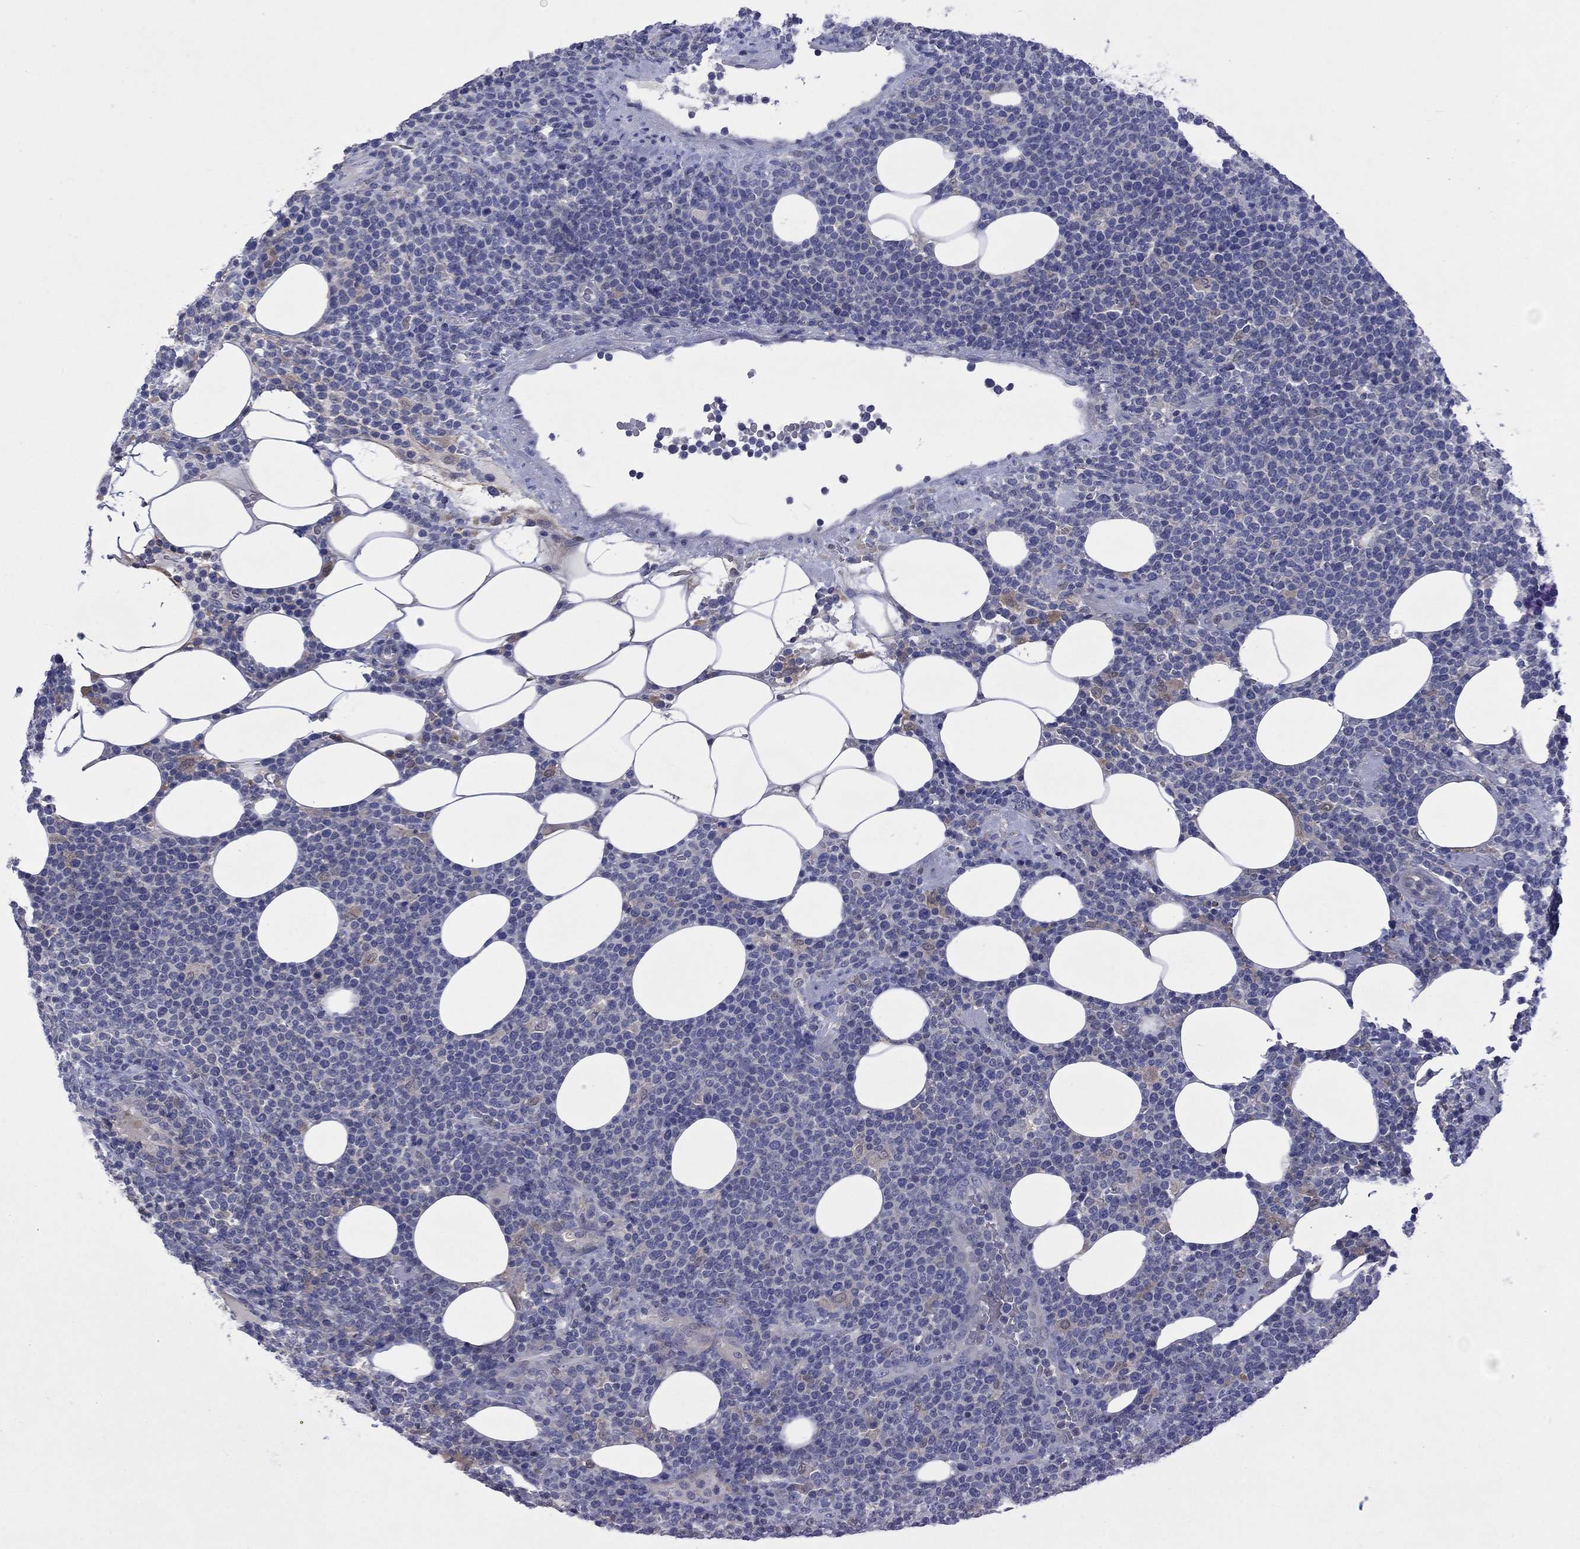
{"staining": {"intensity": "negative", "quantity": "none", "location": "none"}, "tissue": "lymphoma", "cell_type": "Tumor cells", "image_type": "cancer", "snomed": [{"axis": "morphology", "description": "Malignant lymphoma, non-Hodgkin's type, High grade"}, {"axis": "topography", "description": "Lymph node"}], "caption": "Tumor cells are negative for protein expression in human high-grade malignant lymphoma, non-Hodgkin's type.", "gene": "CYP2B6", "patient": {"sex": "male", "age": 61}}